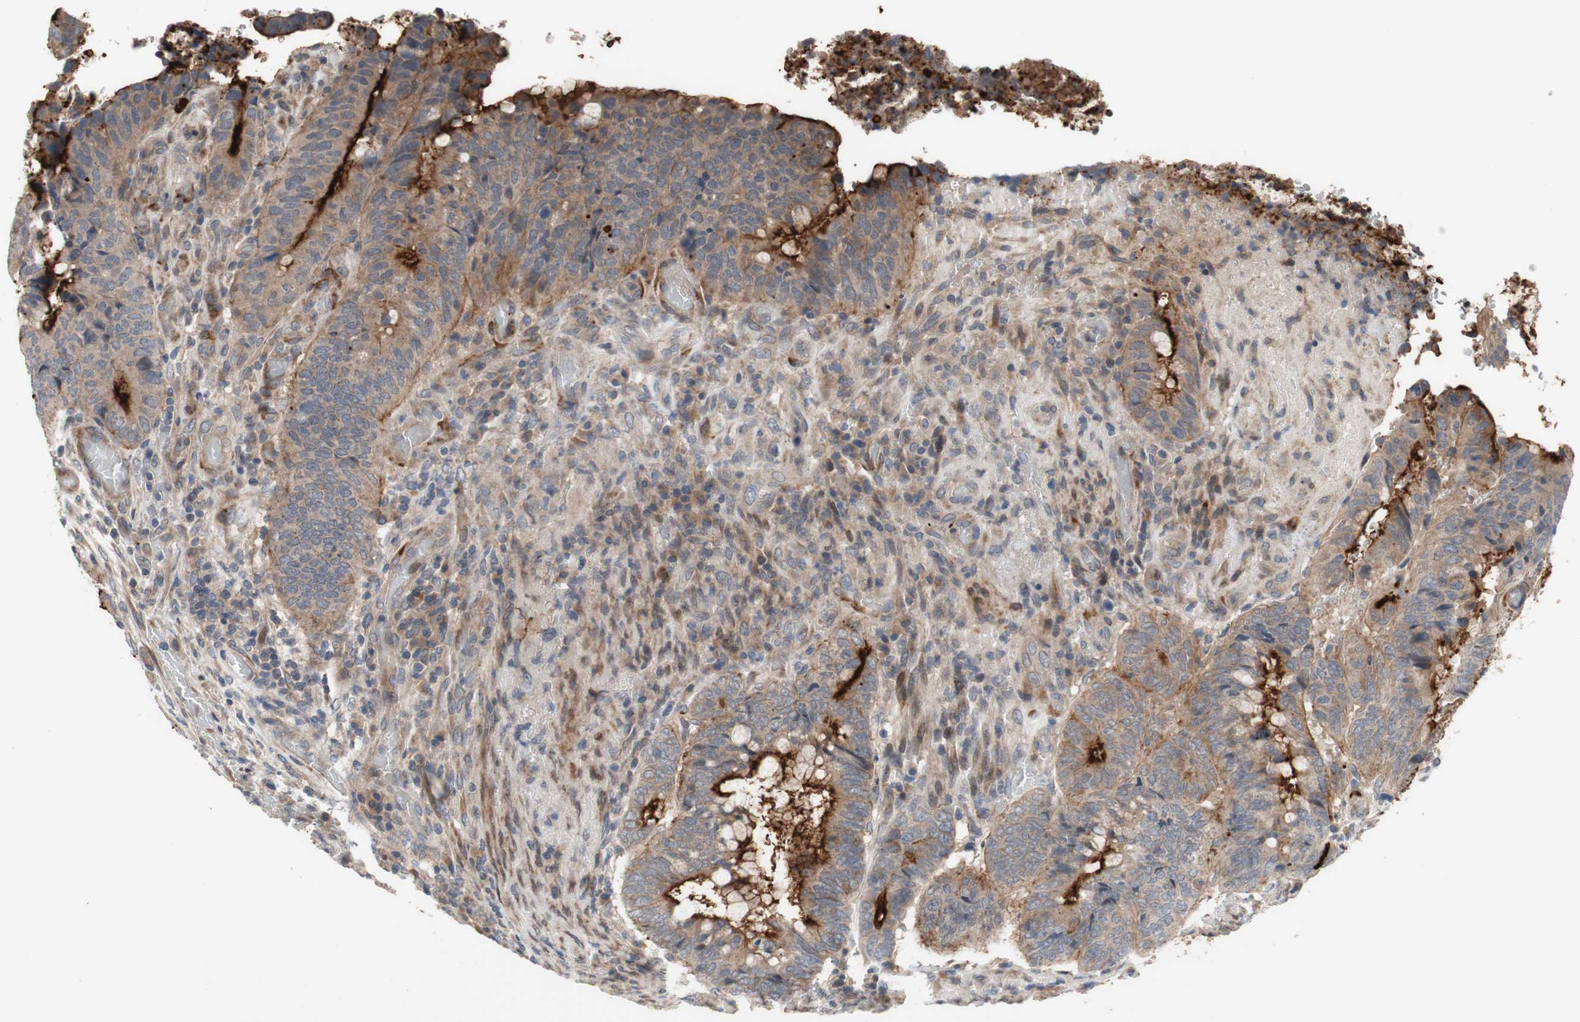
{"staining": {"intensity": "moderate", "quantity": ">75%", "location": "cytoplasmic/membranous"}, "tissue": "colorectal cancer", "cell_type": "Tumor cells", "image_type": "cancer", "snomed": [{"axis": "morphology", "description": "Normal tissue, NOS"}, {"axis": "morphology", "description": "Adenocarcinoma, NOS"}, {"axis": "topography", "description": "Rectum"}, {"axis": "topography", "description": "Peripheral nerve tissue"}], "caption": "Immunohistochemical staining of colorectal cancer reveals medium levels of moderate cytoplasmic/membranous expression in approximately >75% of tumor cells. (DAB = brown stain, brightfield microscopy at high magnification).", "gene": "OAZ1", "patient": {"sex": "male", "age": 92}}